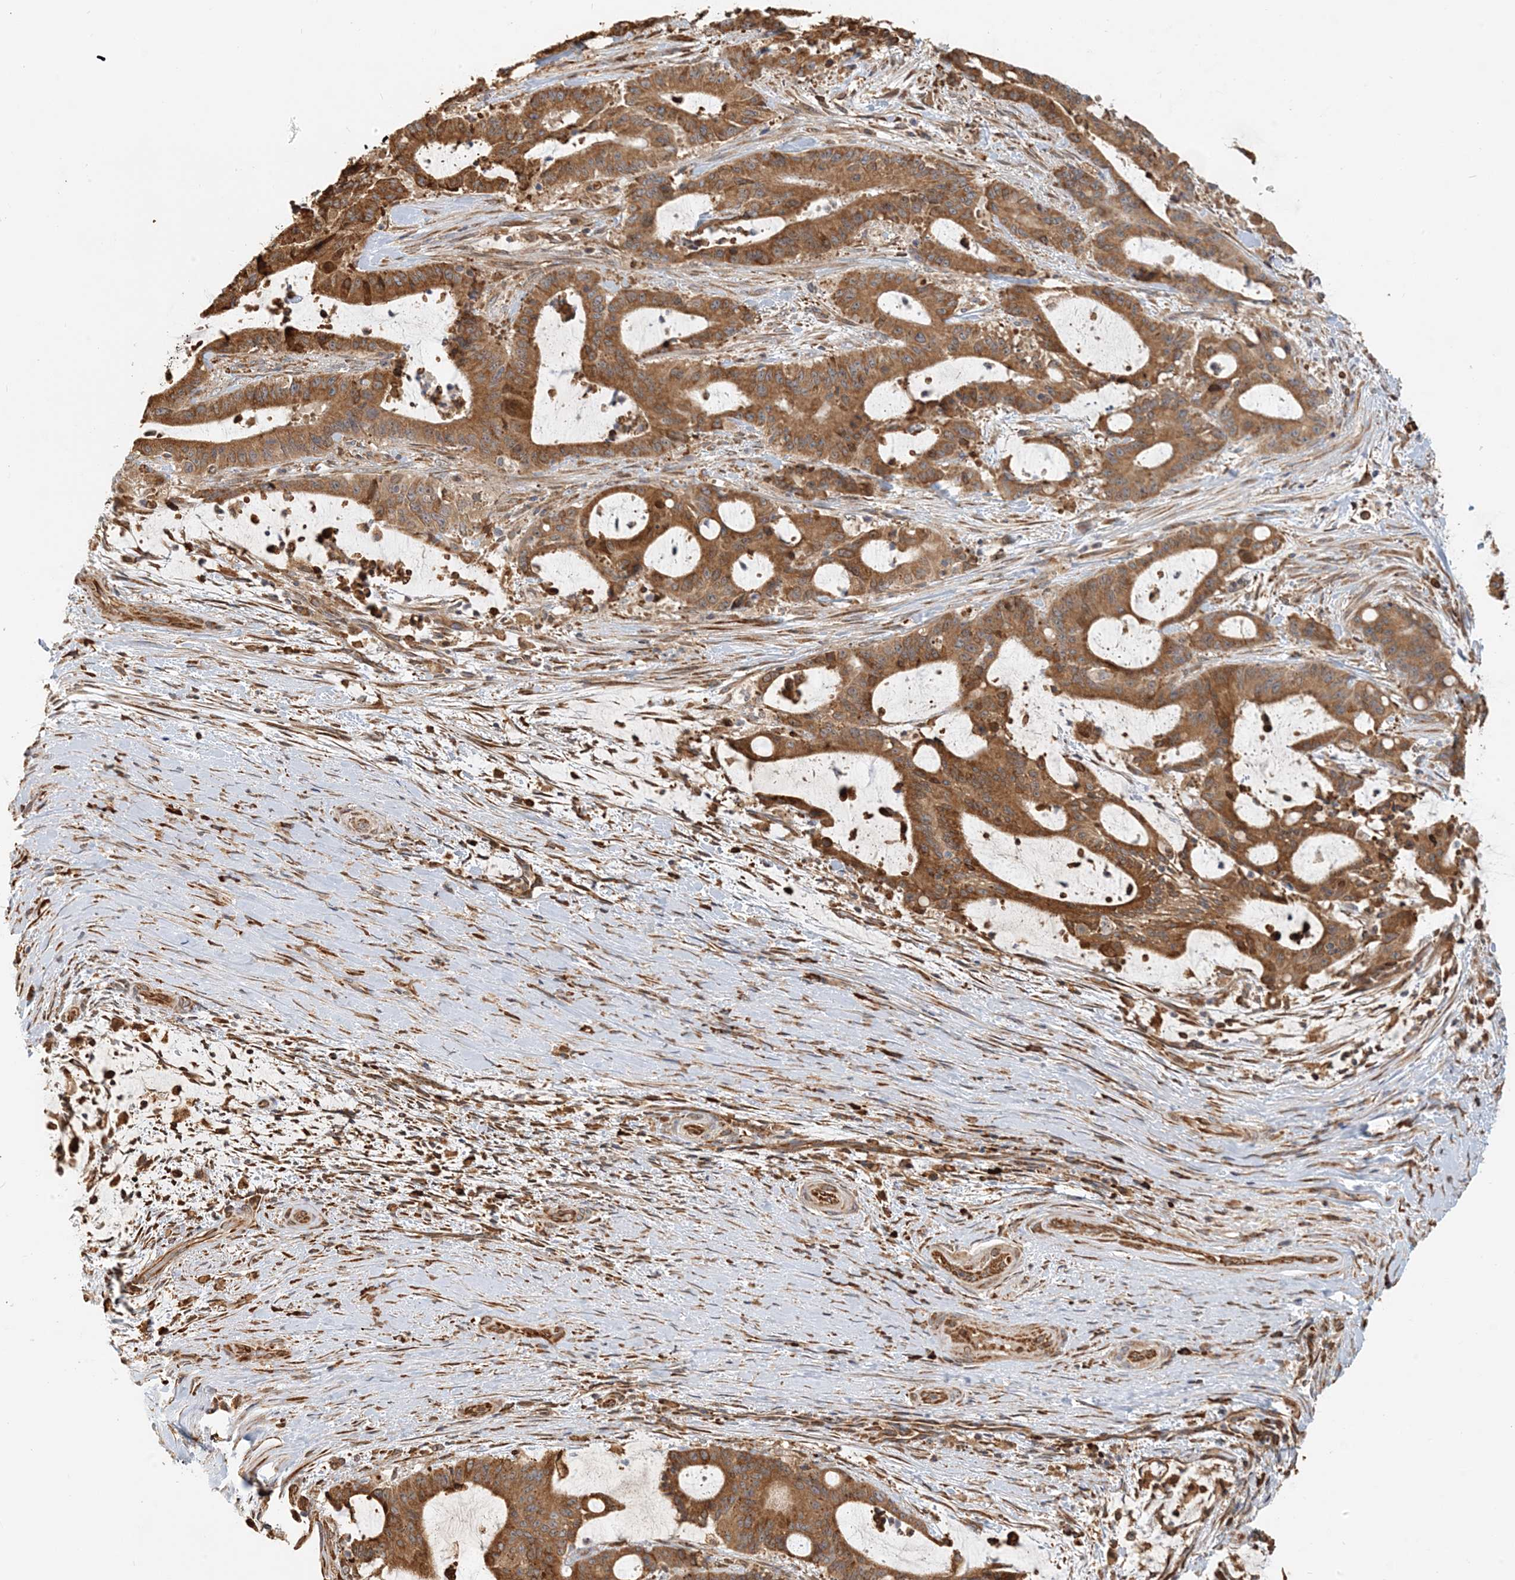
{"staining": {"intensity": "moderate", "quantity": ">75%", "location": "cytoplasmic/membranous"}, "tissue": "liver cancer", "cell_type": "Tumor cells", "image_type": "cancer", "snomed": [{"axis": "morphology", "description": "Normal tissue, NOS"}, {"axis": "morphology", "description": "Cholangiocarcinoma"}, {"axis": "topography", "description": "Liver"}, {"axis": "topography", "description": "Peripheral nerve tissue"}], "caption": "A histopathology image of human liver cholangiocarcinoma stained for a protein reveals moderate cytoplasmic/membranous brown staining in tumor cells.", "gene": "HNMT", "patient": {"sex": "female", "age": 73}}